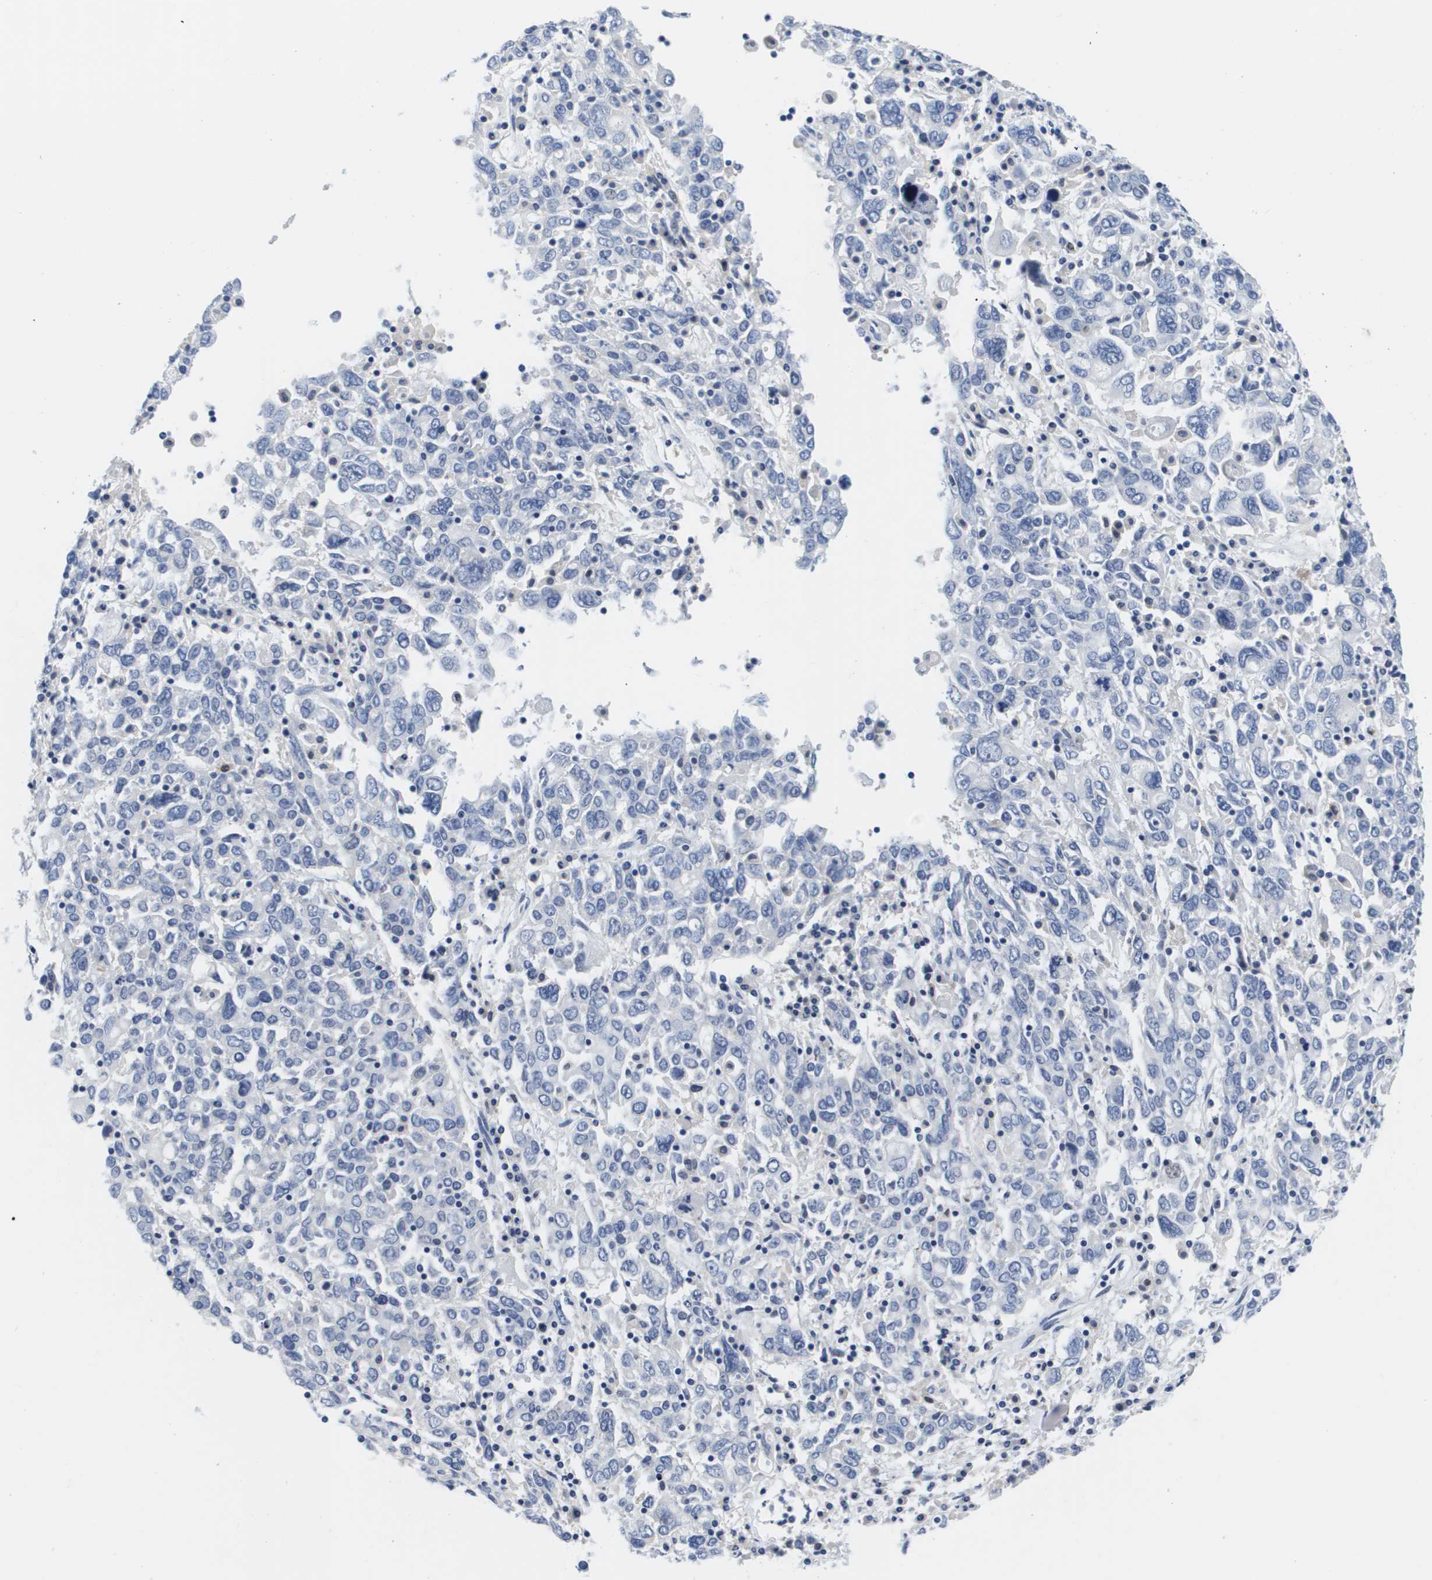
{"staining": {"intensity": "negative", "quantity": "none", "location": "none"}, "tissue": "ovarian cancer", "cell_type": "Tumor cells", "image_type": "cancer", "snomed": [{"axis": "morphology", "description": "Carcinoma, endometroid"}, {"axis": "topography", "description": "Ovary"}], "caption": "An image of endometroid carcinoma (ovarian) stained for a protein shows no brown staining in tumor cells. The staining was performed using DAB (3,3'-diaminobenzidine) to visualize the protein expression in brown, while the nuclei were stained in blue with hematoxylin (Magnification: 20x).", "gene": "HMOX1", "patient": {"sex": "female", "age": 62}}